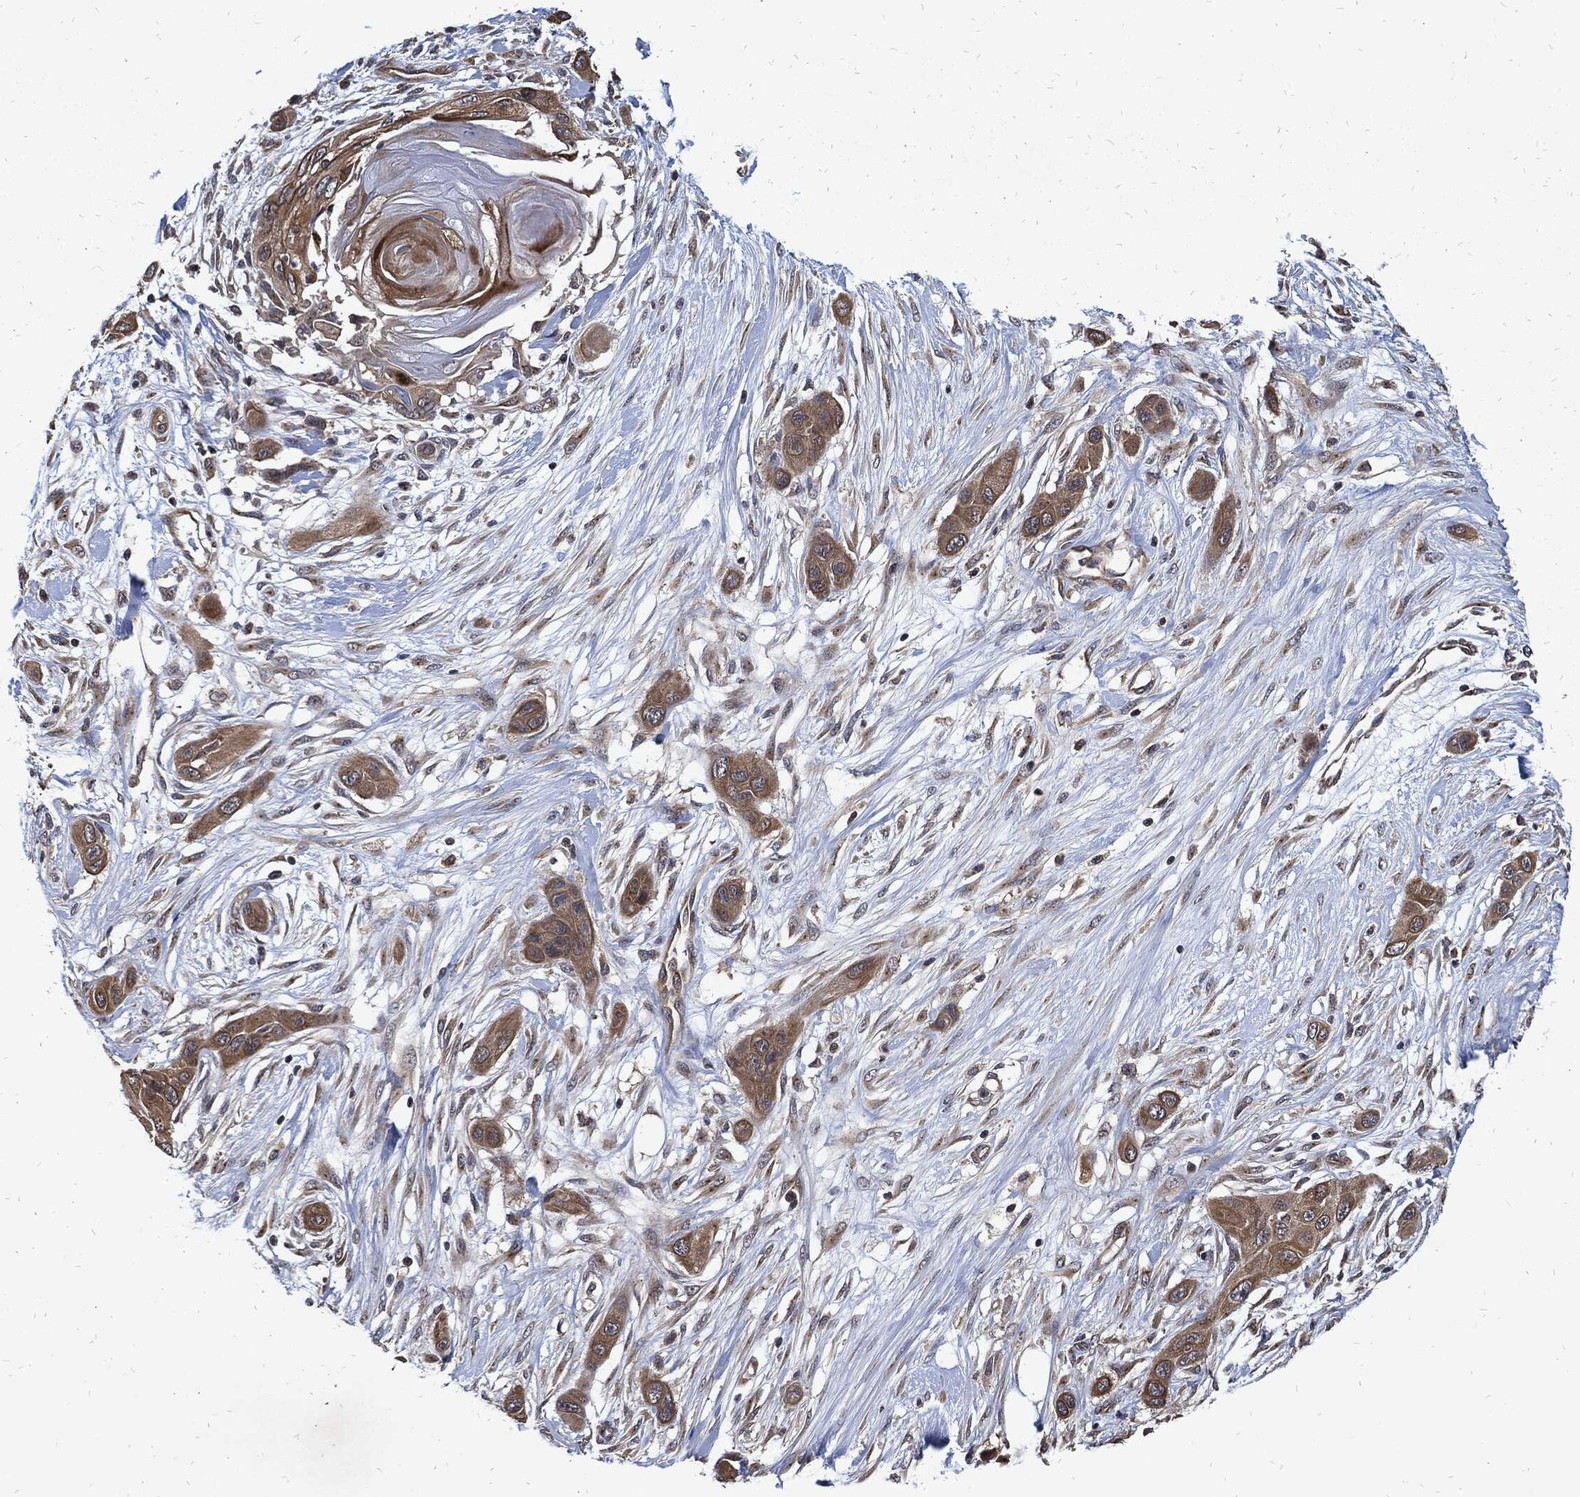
{"staining": {"intensity": "moderate", "quantity": ">75%", "location": "cytoplasmic/membranous"}, "tissue": "skin cancer", "cell_type": "Tumor cells", "image_type": "cancer", "snomed": [{"axis": "morphology", "description": "Squamous cell carcinoma, NOS"}, {"axis": "topography", "description": "Skin"}], "caption": "Squamous cell carcinoma (skin) was stained to show a protein in brown. There is medium levels of moderate cytoplasmic/membranous positivity in about >75% of tumor cells. The staining was performed using DAB (3,3'-diaminobenzidine), with brown indicating positive protein expression. Nuclei are stained blue with hematoxylin.", "gene": "DCTN1", "patient": {"sex": "male", "age": 79}}